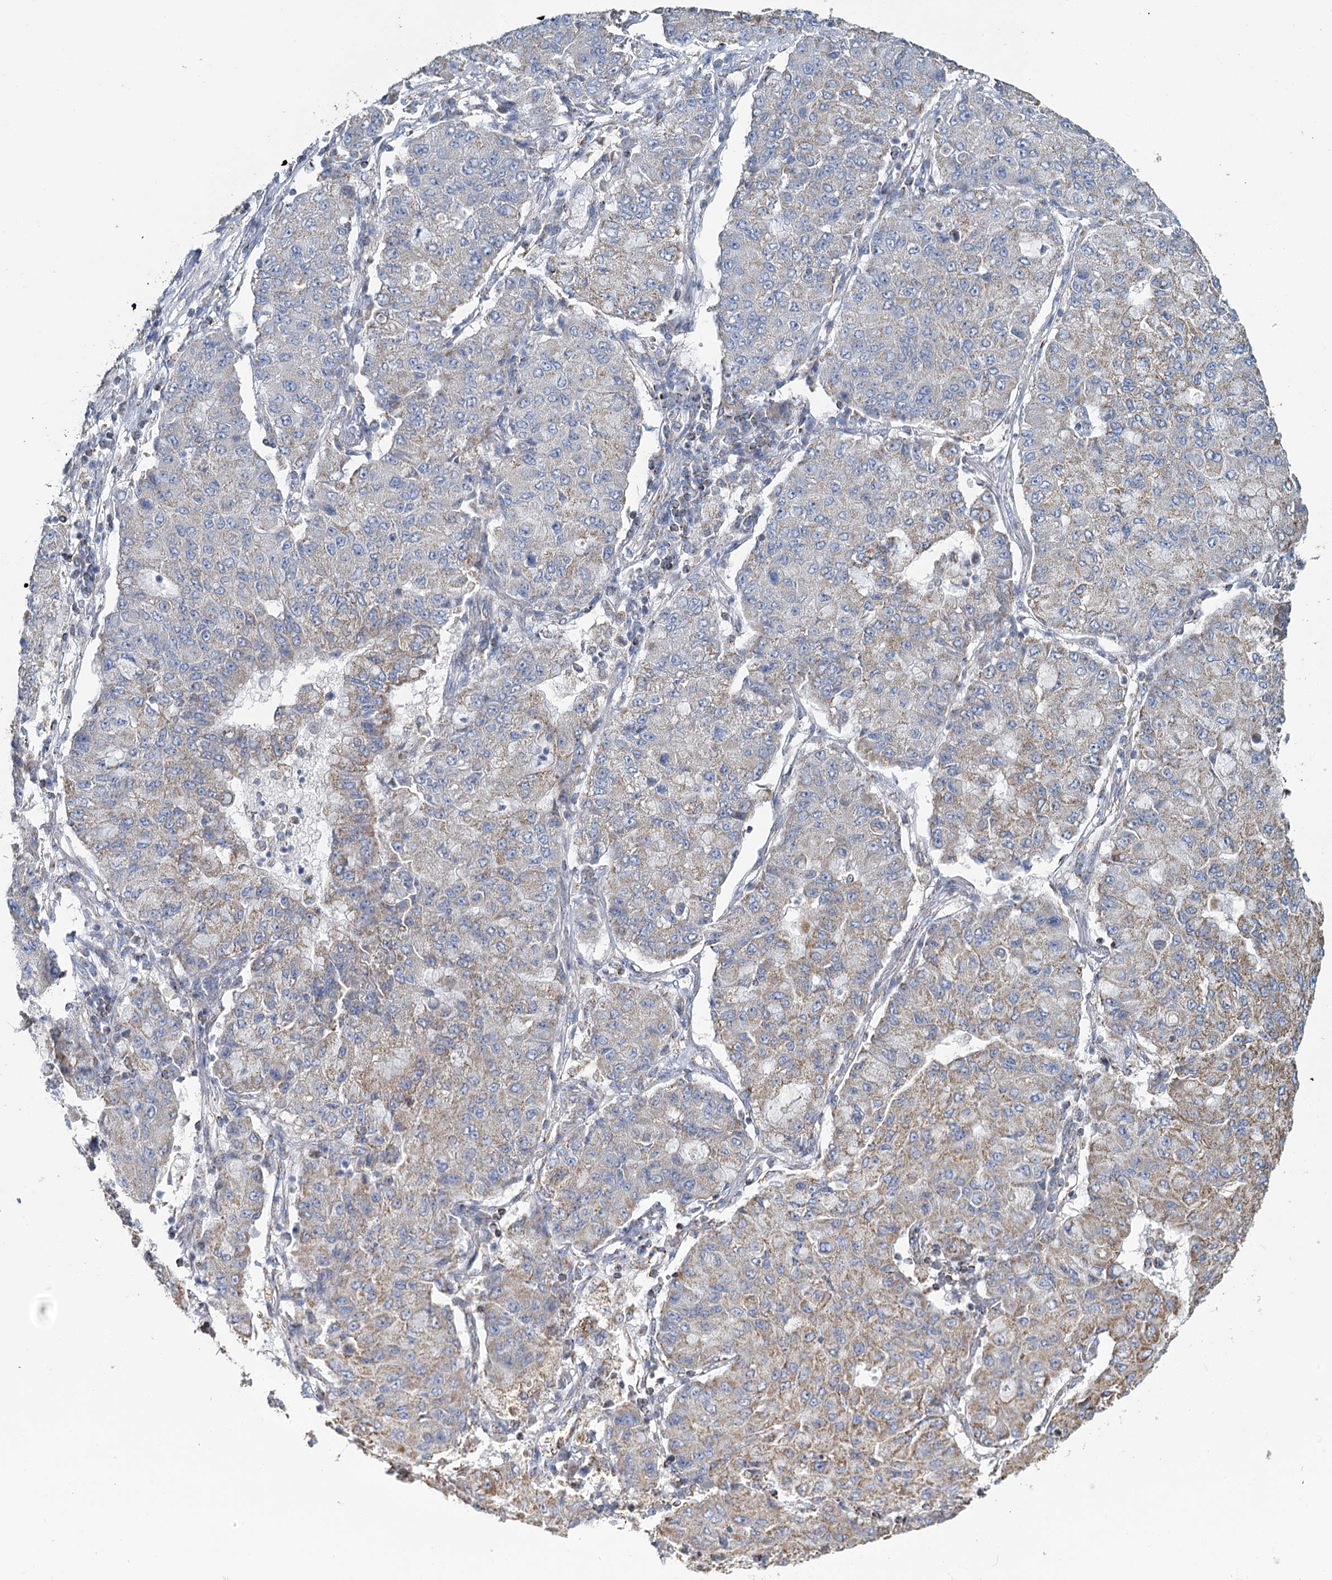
{"staining": {"intensity": "weak", "quantity": "25%-75%", "location": "cytoplasmic/membranous"}, "tissue": "lung cancer", "cell_type": "Tumor cells", "image_type": "cancer", "snomed": [{"axis": "morphology", "description": "Squamous cell carcinoma, NOS"}, {"axis": "topography", "description": "Lung"}], "caption": "An image of squamous cell carcinoma (lung) stained for a protein displays weak cytoplasmic/membranous brown staining in tumor cells.", "gene": "MRPL44", "patient": {"sex": "male", "age": 74}}